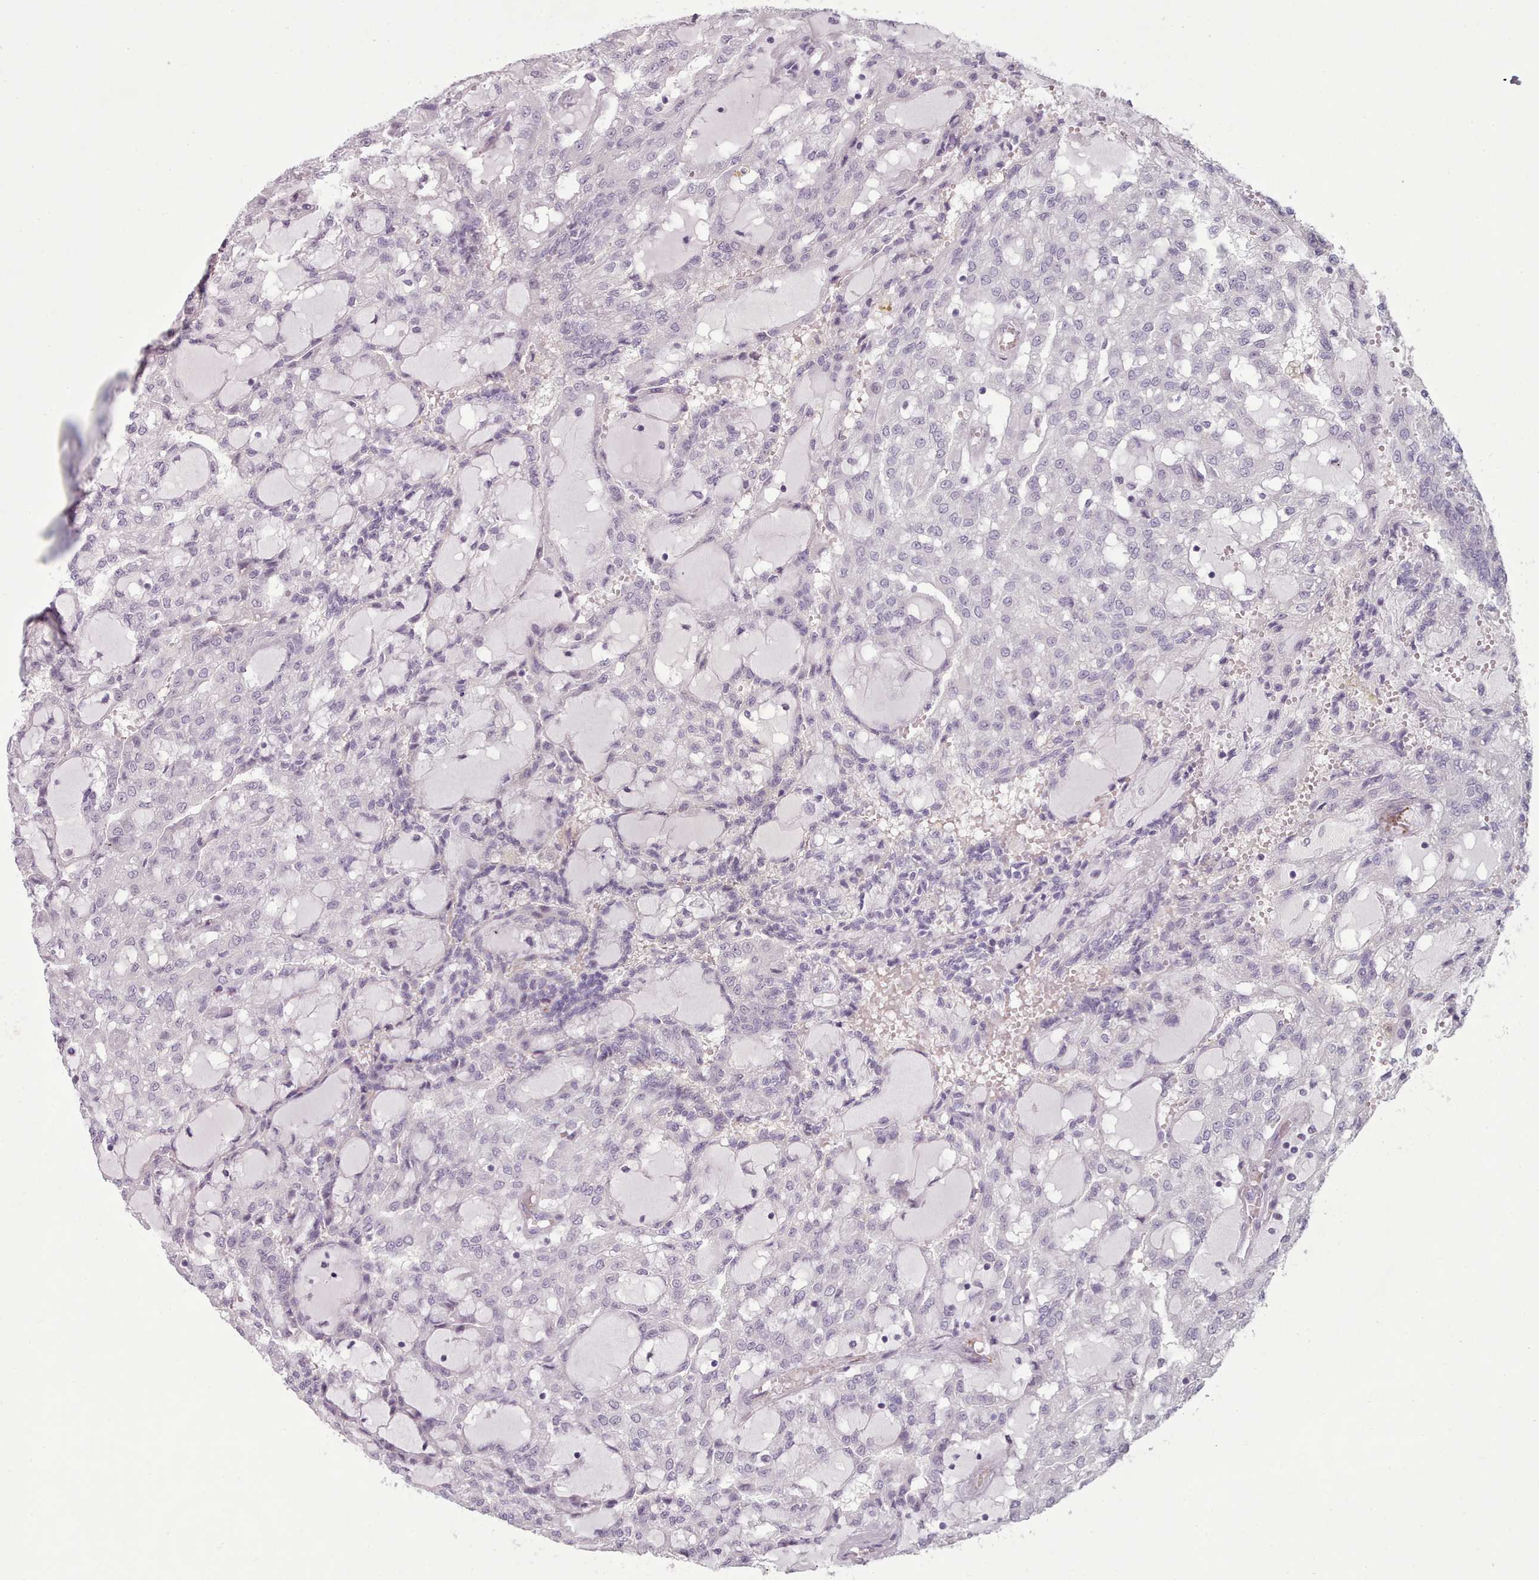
{"staining": {"intensity": "negative", "quantity": "none", "location": "none"}, "tissue": "renal cancer", "cell_type": "Tumor cells", "image_type": "cancer", "snomed": [{"axis": "morphology", "description": "Adenocarcinoma, NOS"}, {"axis": "topography", "description": "Kidney"}], "caption": "The IHC histopathology image has no significant positivity in tumor cells of renal adenocarcinoma tissue. (DAB immunohistochemistry visualized using brightfield microscopy, high magnification).", "gene": "NDST2", "patient": {"sex": "male", "age": 63}}